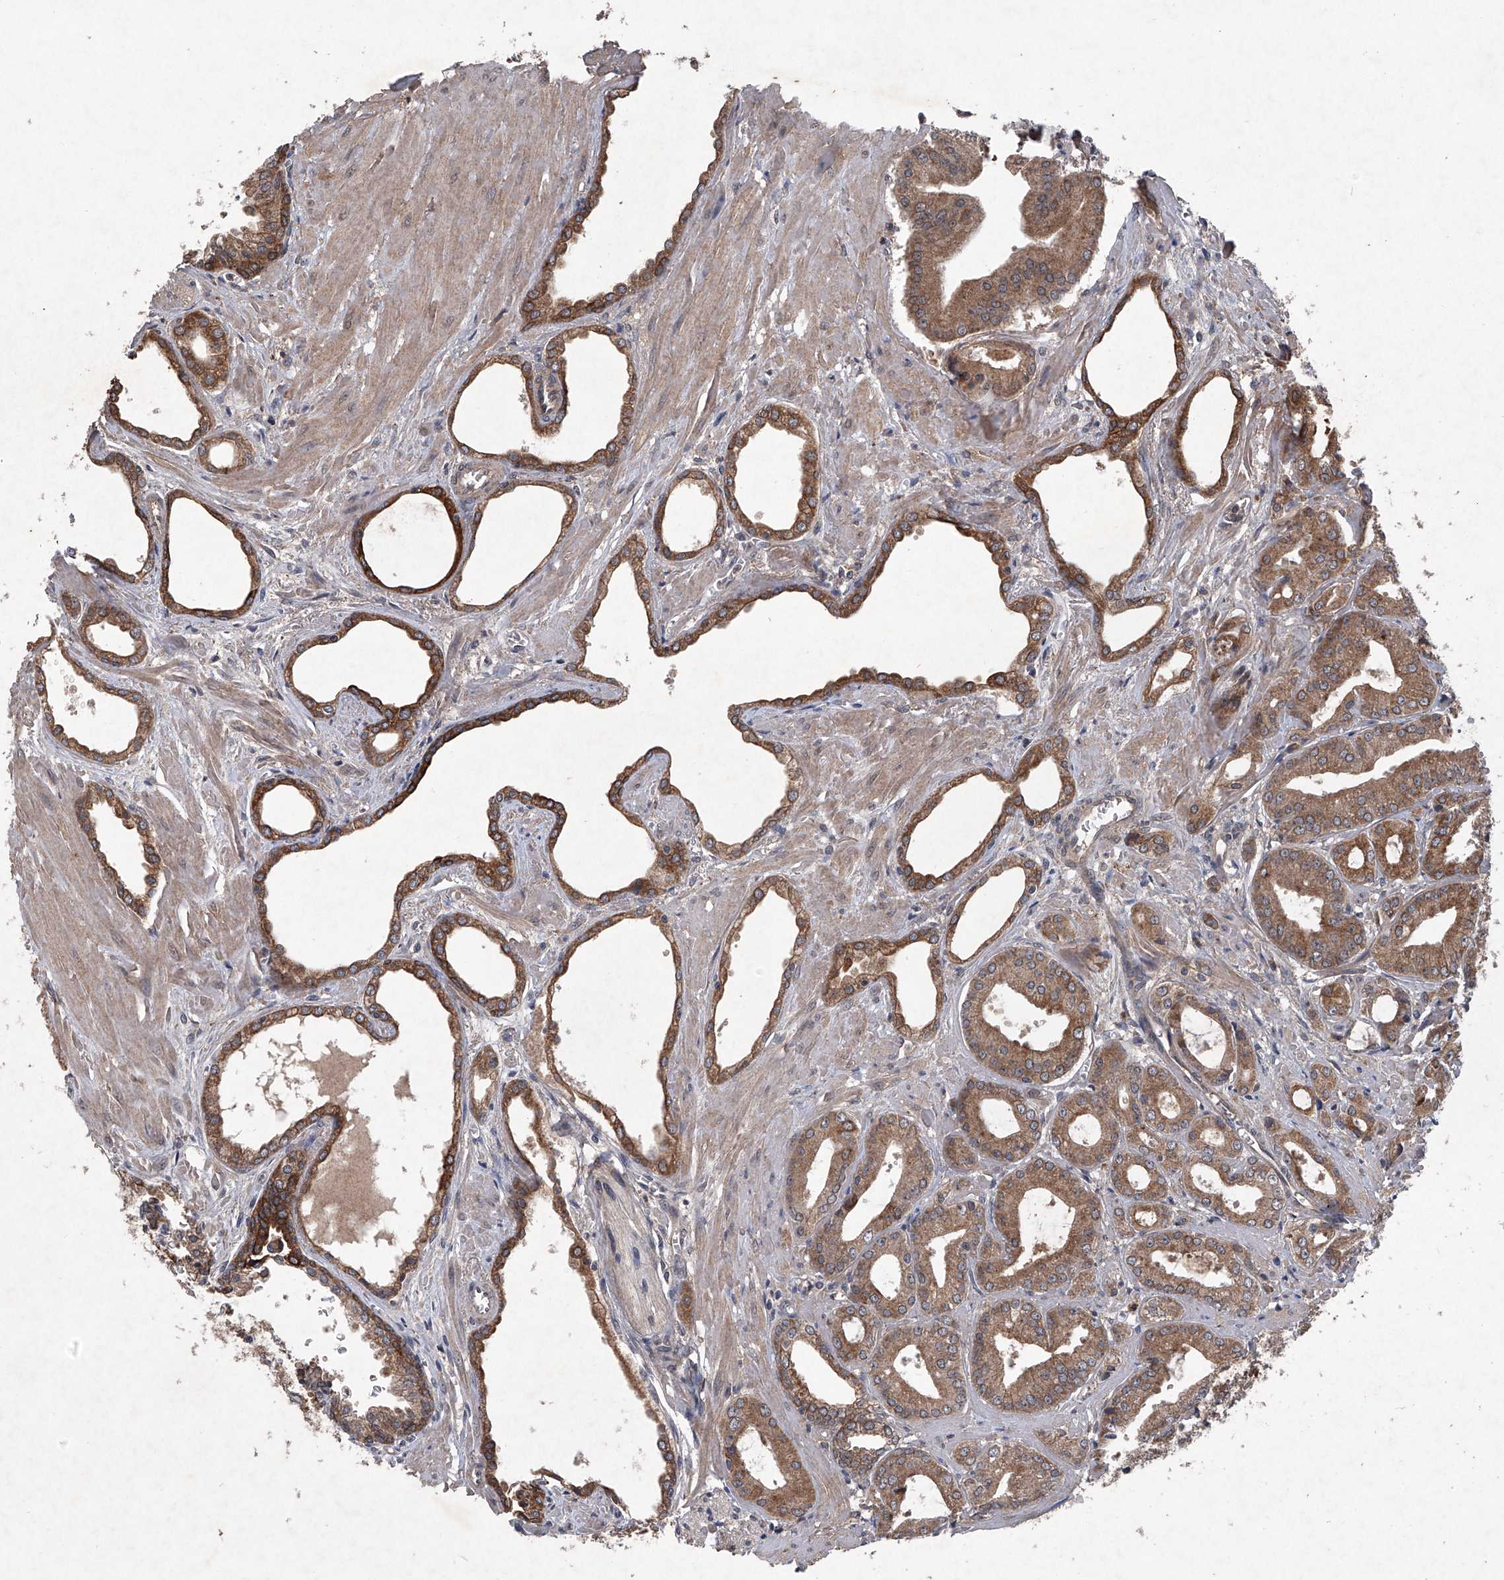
{"staining": {"intensity": "moderate", "quantity": ">75%", "location": "cytoplasmic/membranous"}, "tissue": "prostate cancer", "cell_type": "Tumor cells", "image_type": "cancer", "snomed": [{"axis": "morphology", "description": "Adenocarcinoma, Low grade"}, {"axis": "topography", "description": "Prostate"}], "caption": "DAB (3,3'-diaminobenzidine) immunohistochemical staining of prostate cancer (adenocarcinoma (low-grade)) demonstrates moderate cytoplasmic/membranous protein positivity in approximately >75% of tumor cells. (Stains: DAB (3,3'-diaminobenzidine) in brown, nuclei in blue, Microscopy: brightfield microscopy at high magnification).", "gene": "SUMF2", "patient": {"sex": "male", "age": 67}}